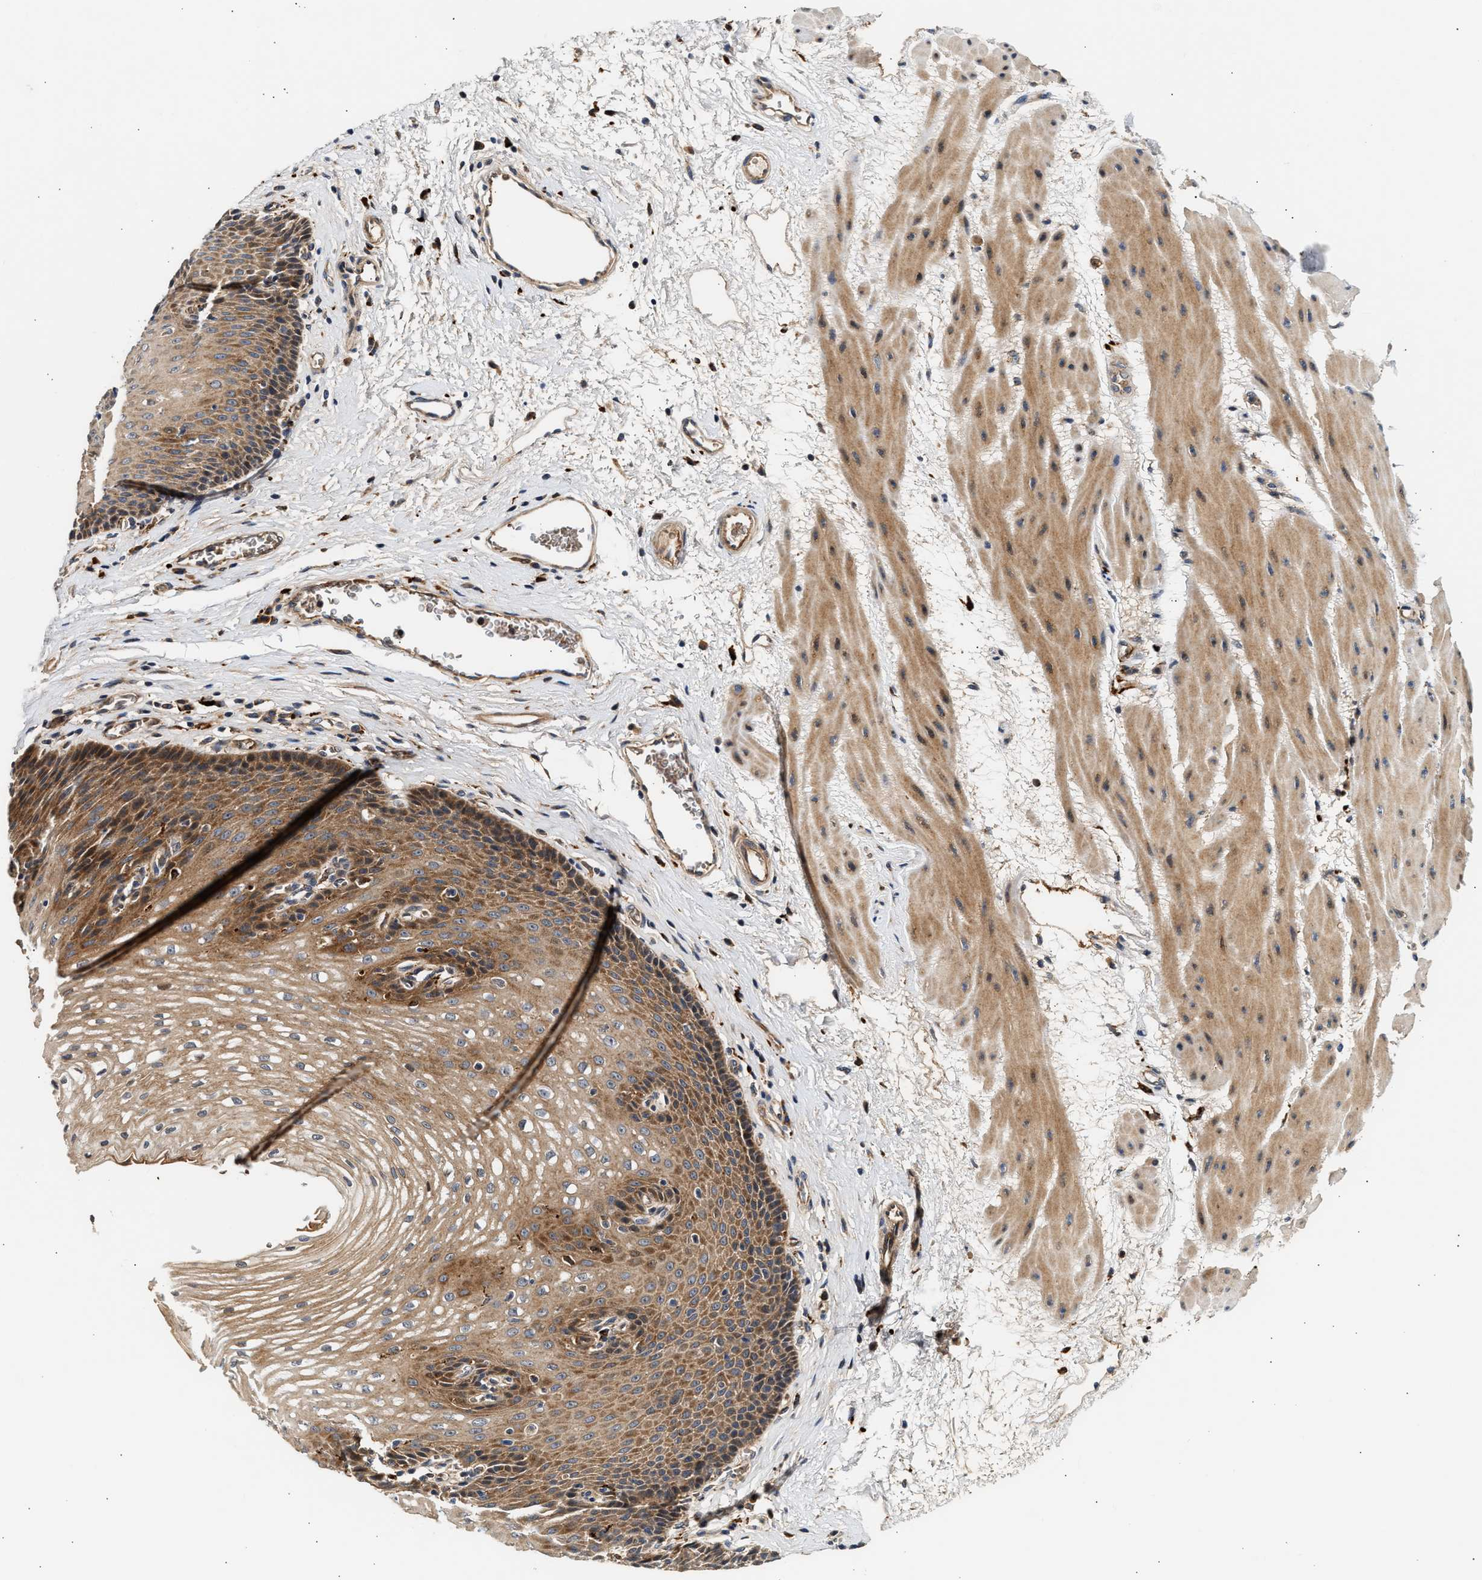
{"staining": {"intensity": "moderate", "quantity": ">75%", "location": "cytoplasmic/membranous"}, "tissue": "esophagus", "cell_type": "Squamous epithelial cells", "image_type": "normal", "snomed": [{"axis": "morphology", "description": "Normal tissue, NOS"}, {"axis": "topography", "description": "Esophagus"}], "caption": "DAB immunohistochemical staining of unremarkable esophagus reveals moderate cytoplasmic/membranous protein positivity in about >75% of squamous epithelial cells. The staining was performed using DAB, with brown indicating positive protein expression. Nuclei are stained blue with hematoxylin.", "gene": "PLD3", "patient": {"sex": "male", "age": 48}}